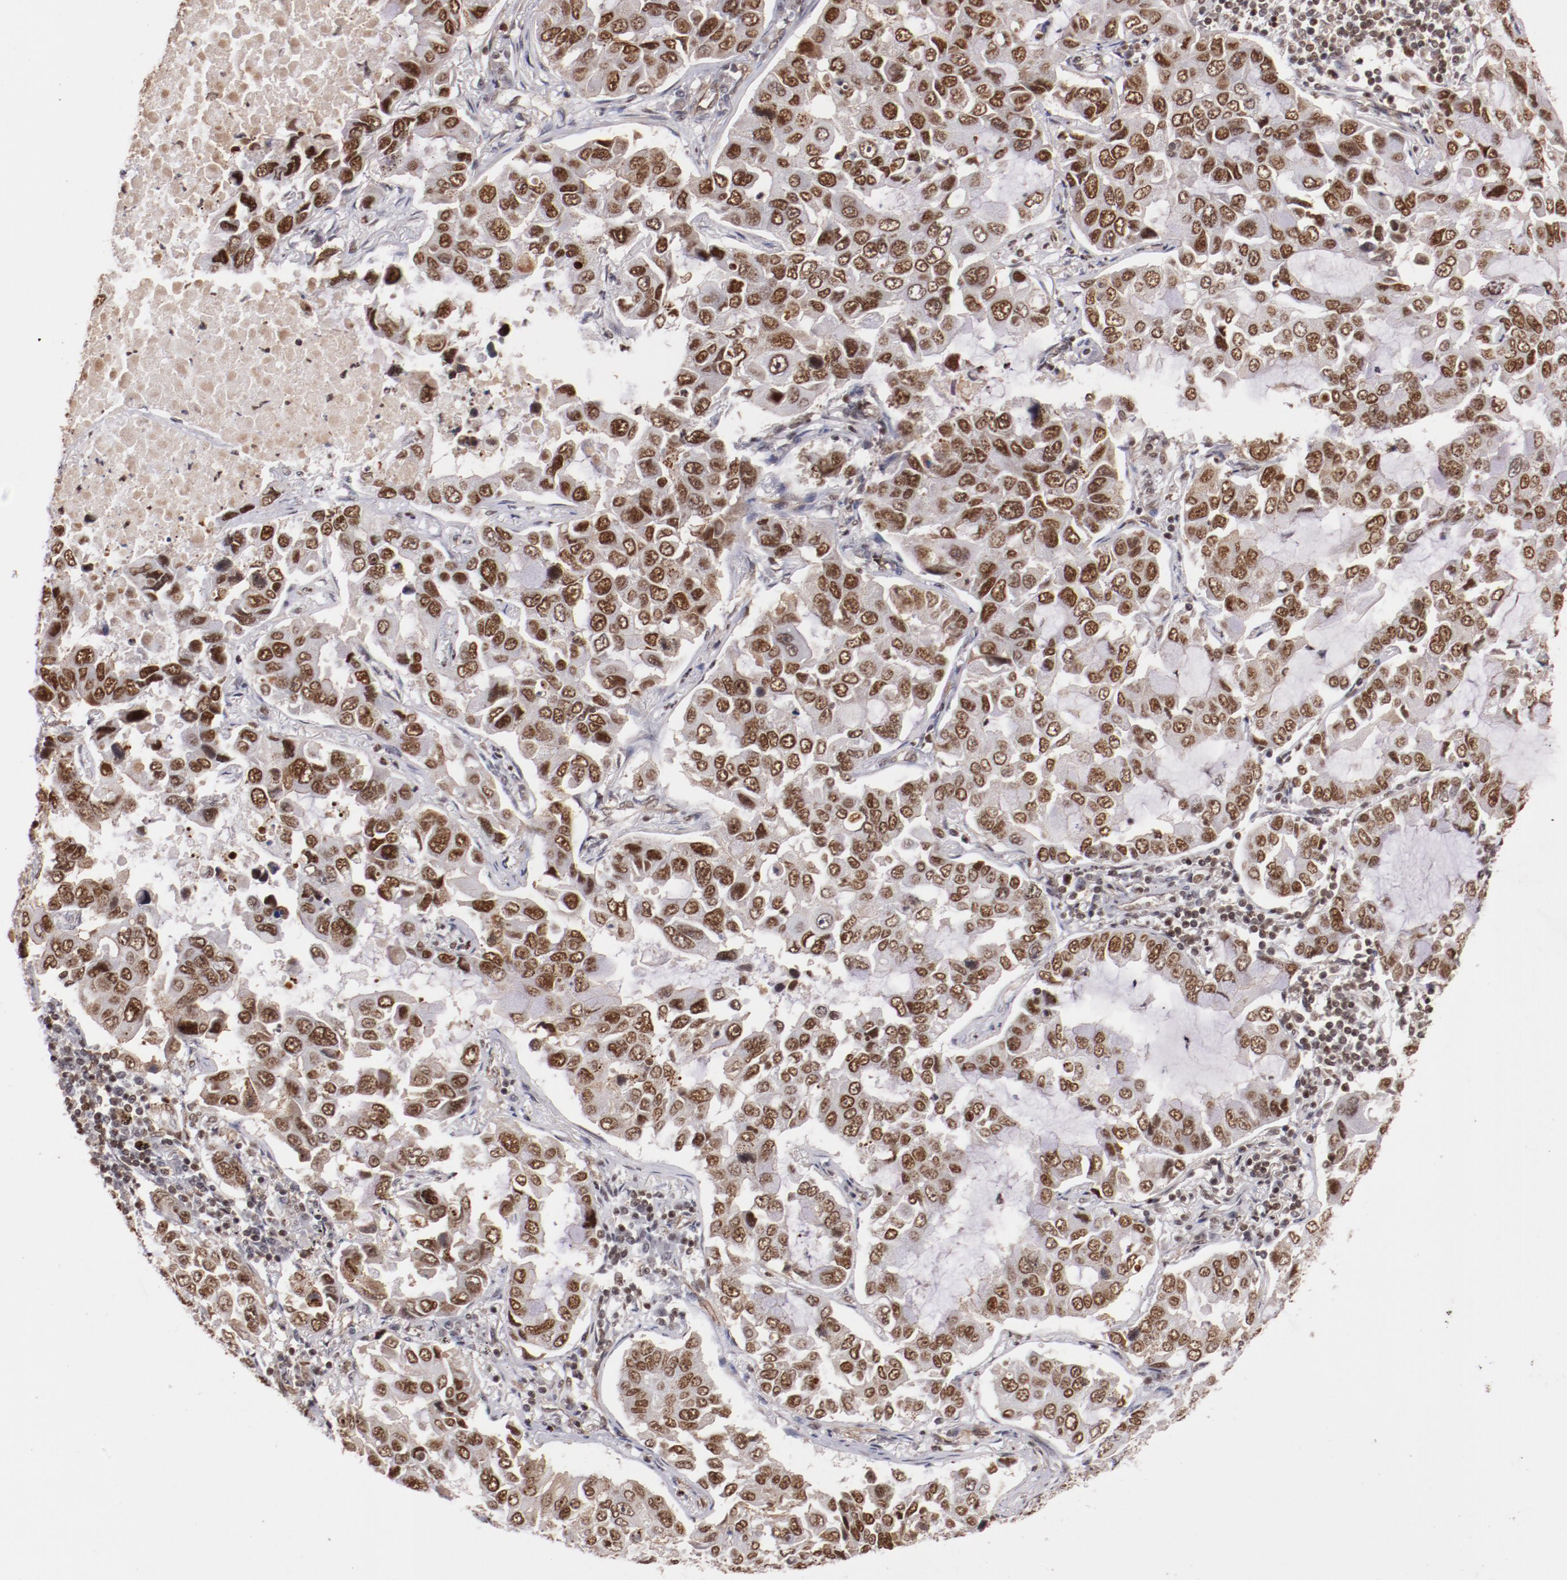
{"staining": {"intensity": "moderate", "quantity": ">75%", "location": "cytoplasmic/membranous"}, "tissue": "lung cancer", "cell_type": "Tumor cells", "image_type": "cancer", "snomed": [{"axis": "morphology", "description": "Adenocarcinoma, NOS"}, {"axis": "topography", "description": "Lung"}], "caption": "There is medium levels of moderate cytoplasmic/membranous expression in tumor cells of lung adenocarcinoma, as demonstrated by immunohistochemical staining (brown color).", "gene": "STAG2", "patient": {"sex": "male", "age": 64}}